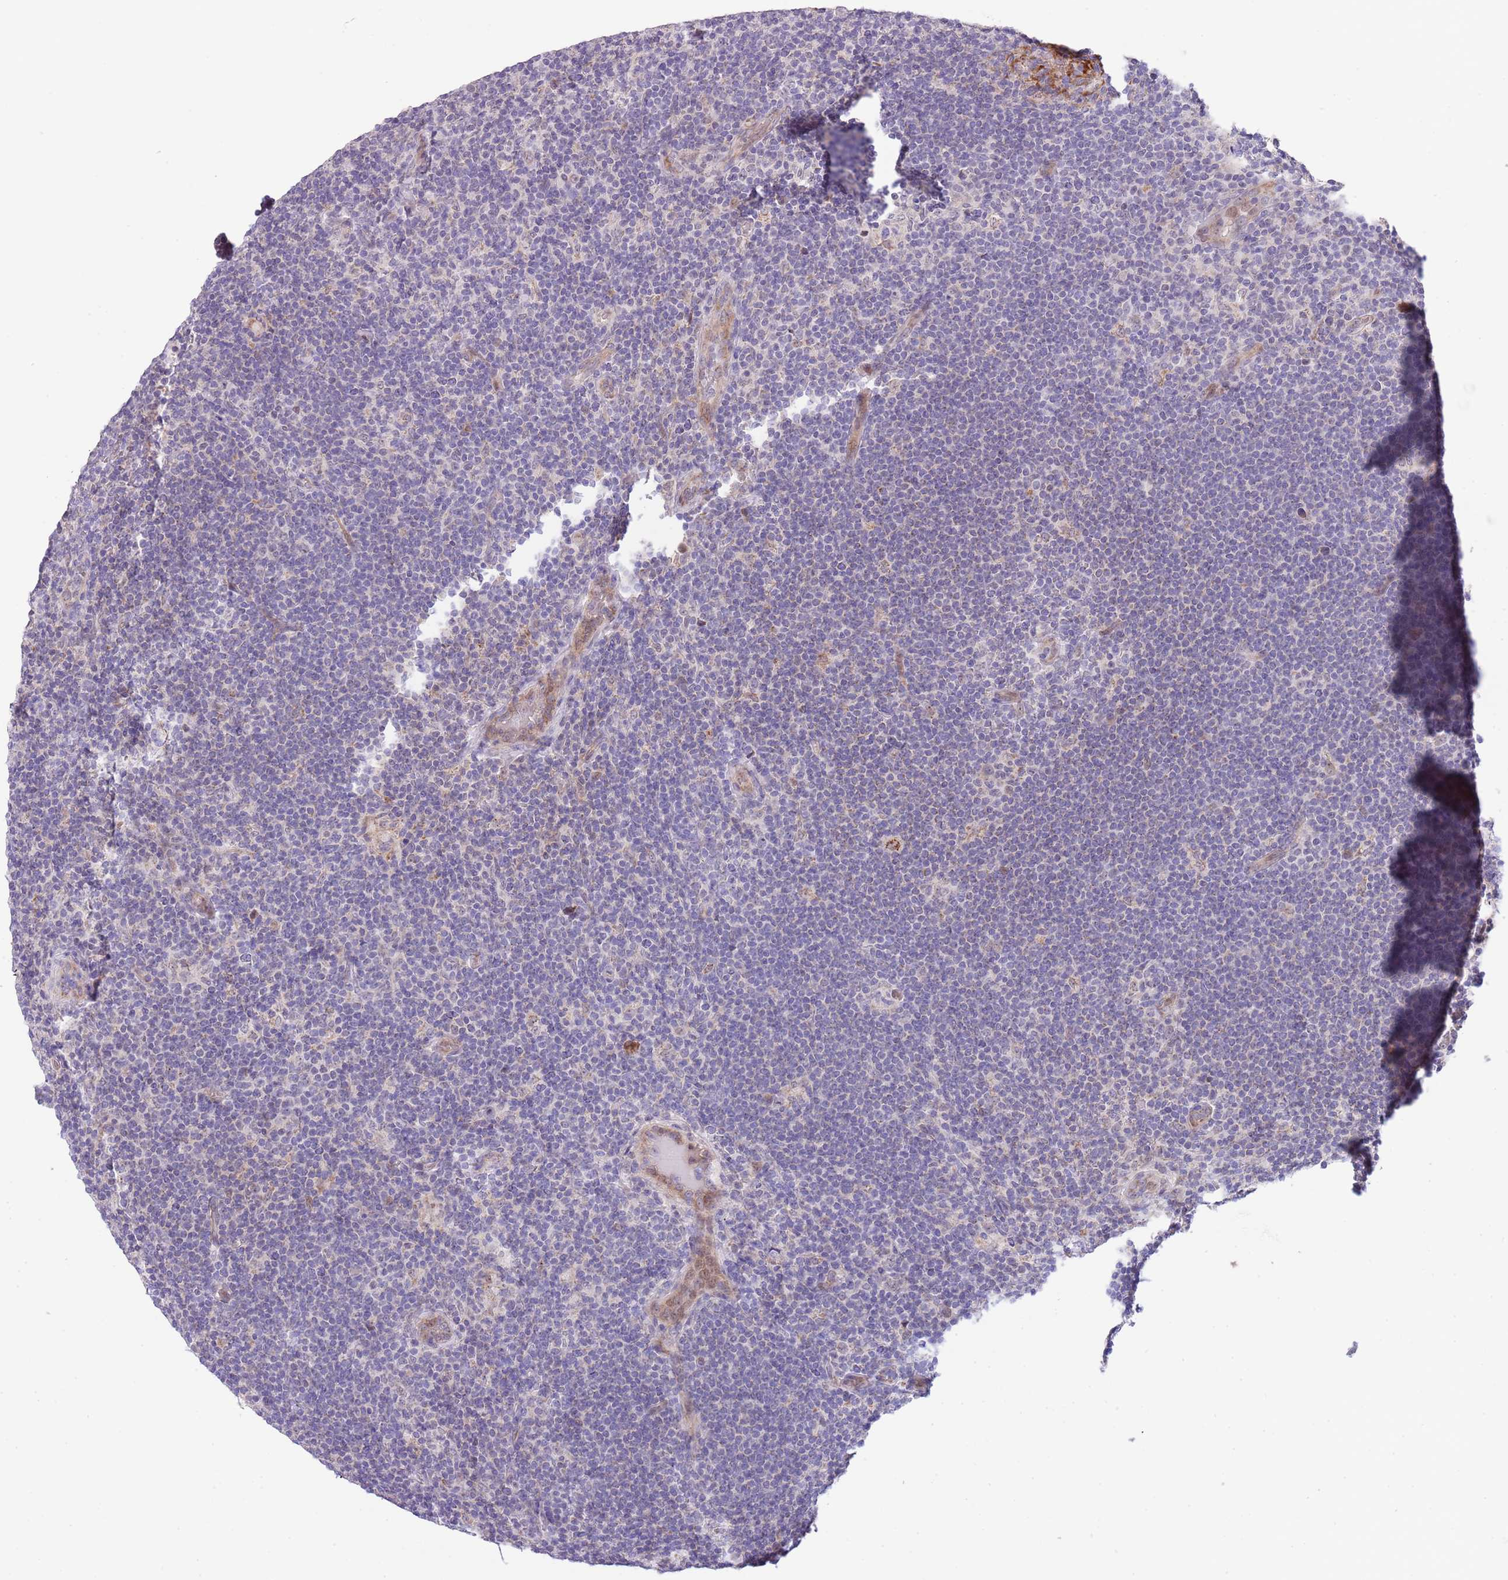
{"staining": {"intensity": "negative", "quantity": "none", "location": "none"}, "tissue": "lymphoma", "cell_type": "Tumor cells", "image_type": "cancer", "snomed": [{"axis": "morphology", "description": "Hodgkin's disease, NOS"}, {"axis": "topography", "description": "Lymph node"}], "caption": "Immunohistochemistry micrograph of lymphoma stained for a protein (brown), which reveals no expression in tumor cells.", "gene": "AP1S2", "patient": {"sex": "female", "age": 57}}